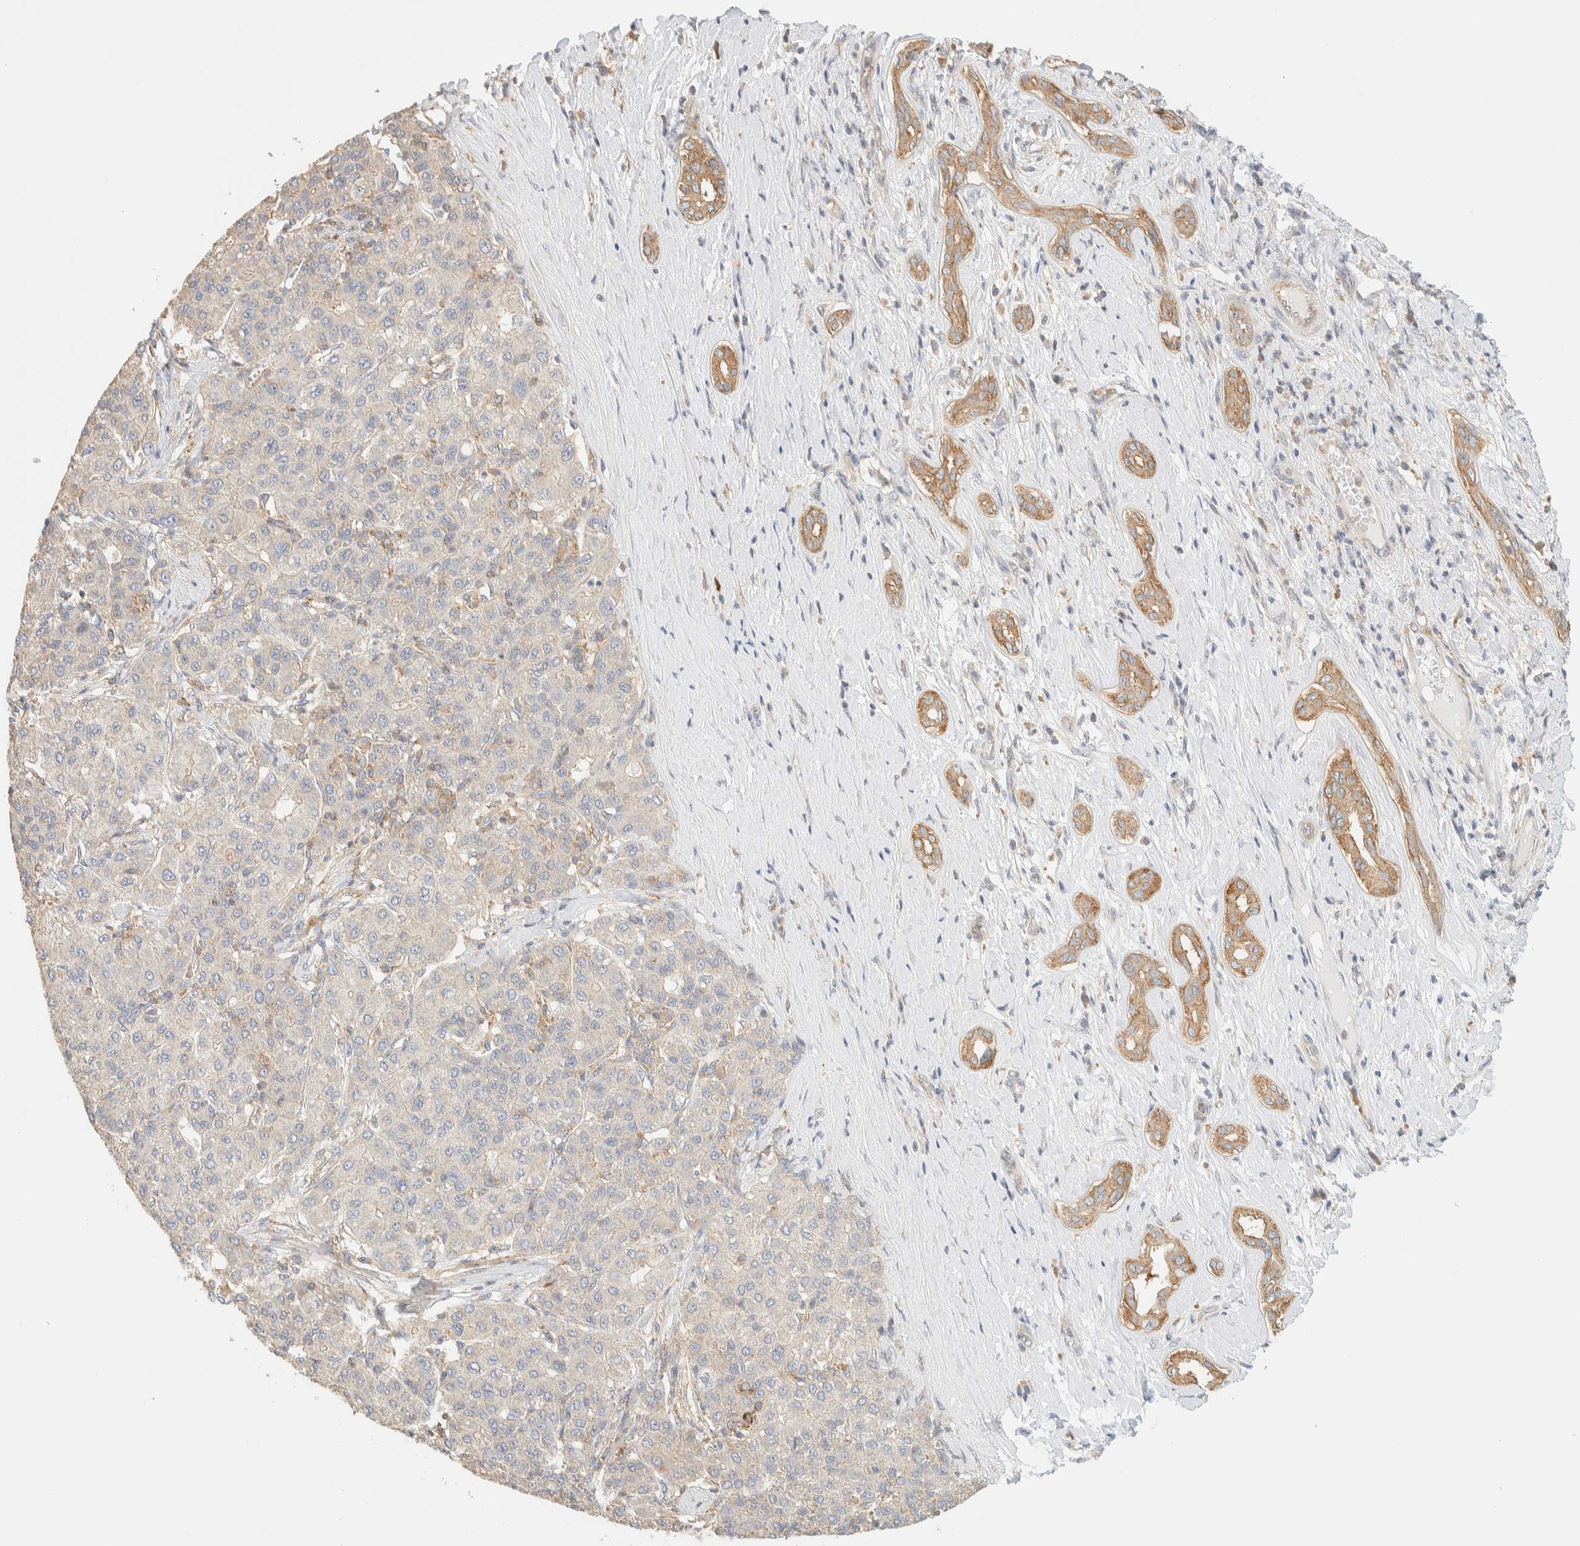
{"staining": {"intensity": "weak", "quantity": "25%-75%", "location": "cytoplasmic/membranous"}, "tissue": "liver cancer", "cell_type": "Tumor cells", "image_type": "cancer", "snomed": [{"axis": "morphology", "description": "Carcinoma, Hepatocellular, NOS"}, {"axis": "topography", "description": "Liver"}], "caption": "Protein expression analysis of liver cancer (hepatocellular carcinoma) exhibits weak cytoplasmic/membranous expression in approximately 25%-75% of tumor cells.", "gene": "TBC1D8B", "patient": {"sex": "male", "age": 65}}